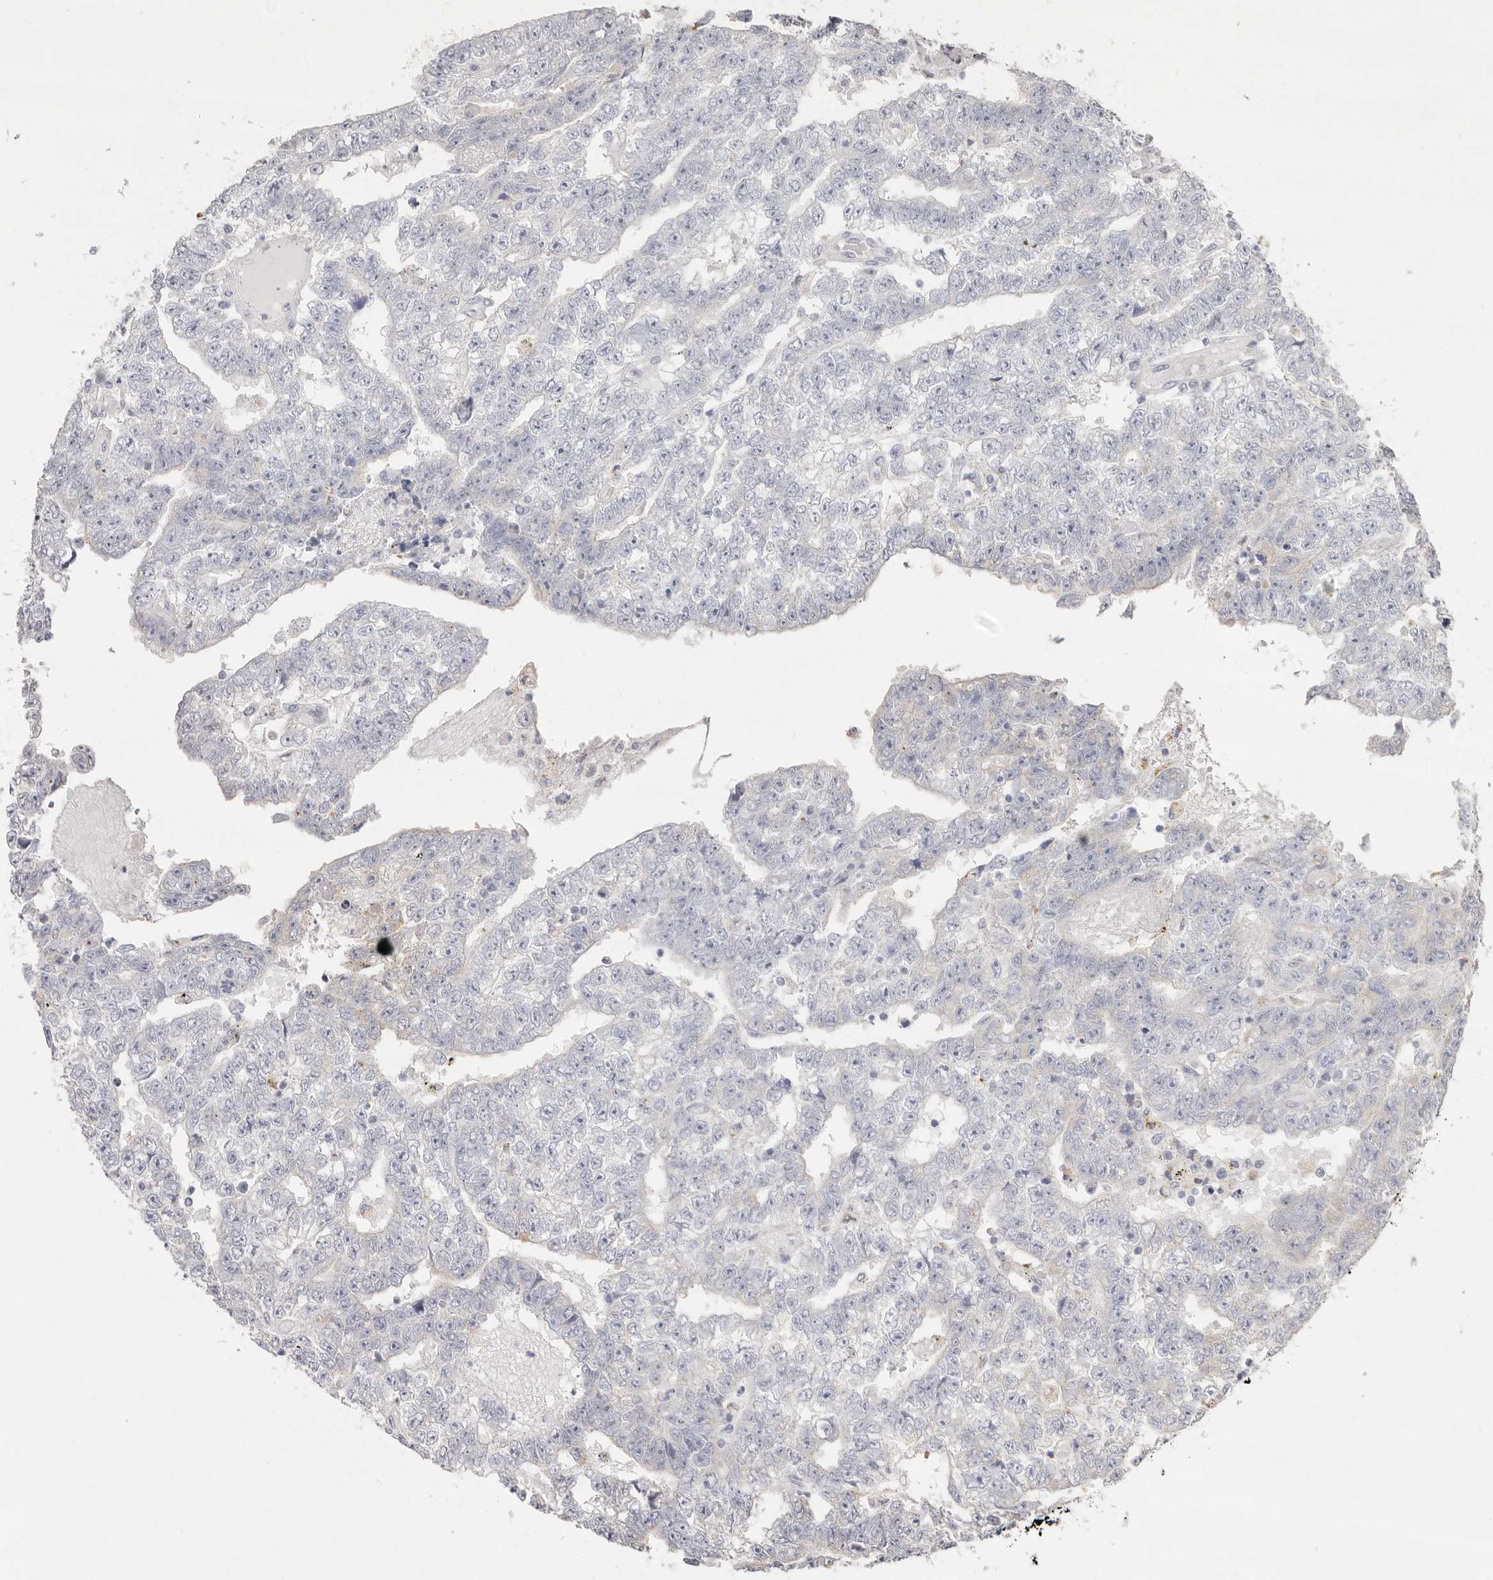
{"staining": {"intensity": "negative", "quantity": "none", "location": "none"}, "tissue": "testis cancer", "cell_type": "Tumor cells", "image_type": "cancer", "snomed": [{"axis": "morphology", "description": "Carcinoma, Embryonal, NOS"}, {"axis": "topography", "description": "Testis"}], "caption": "Embryonal carcinoma (testis) stained for a protein using immunohistochemistry (IHC) demonstrates no expression tumor cells.", "gene": "FAM185A", "patient": {"sex": "male", "age": 25}}